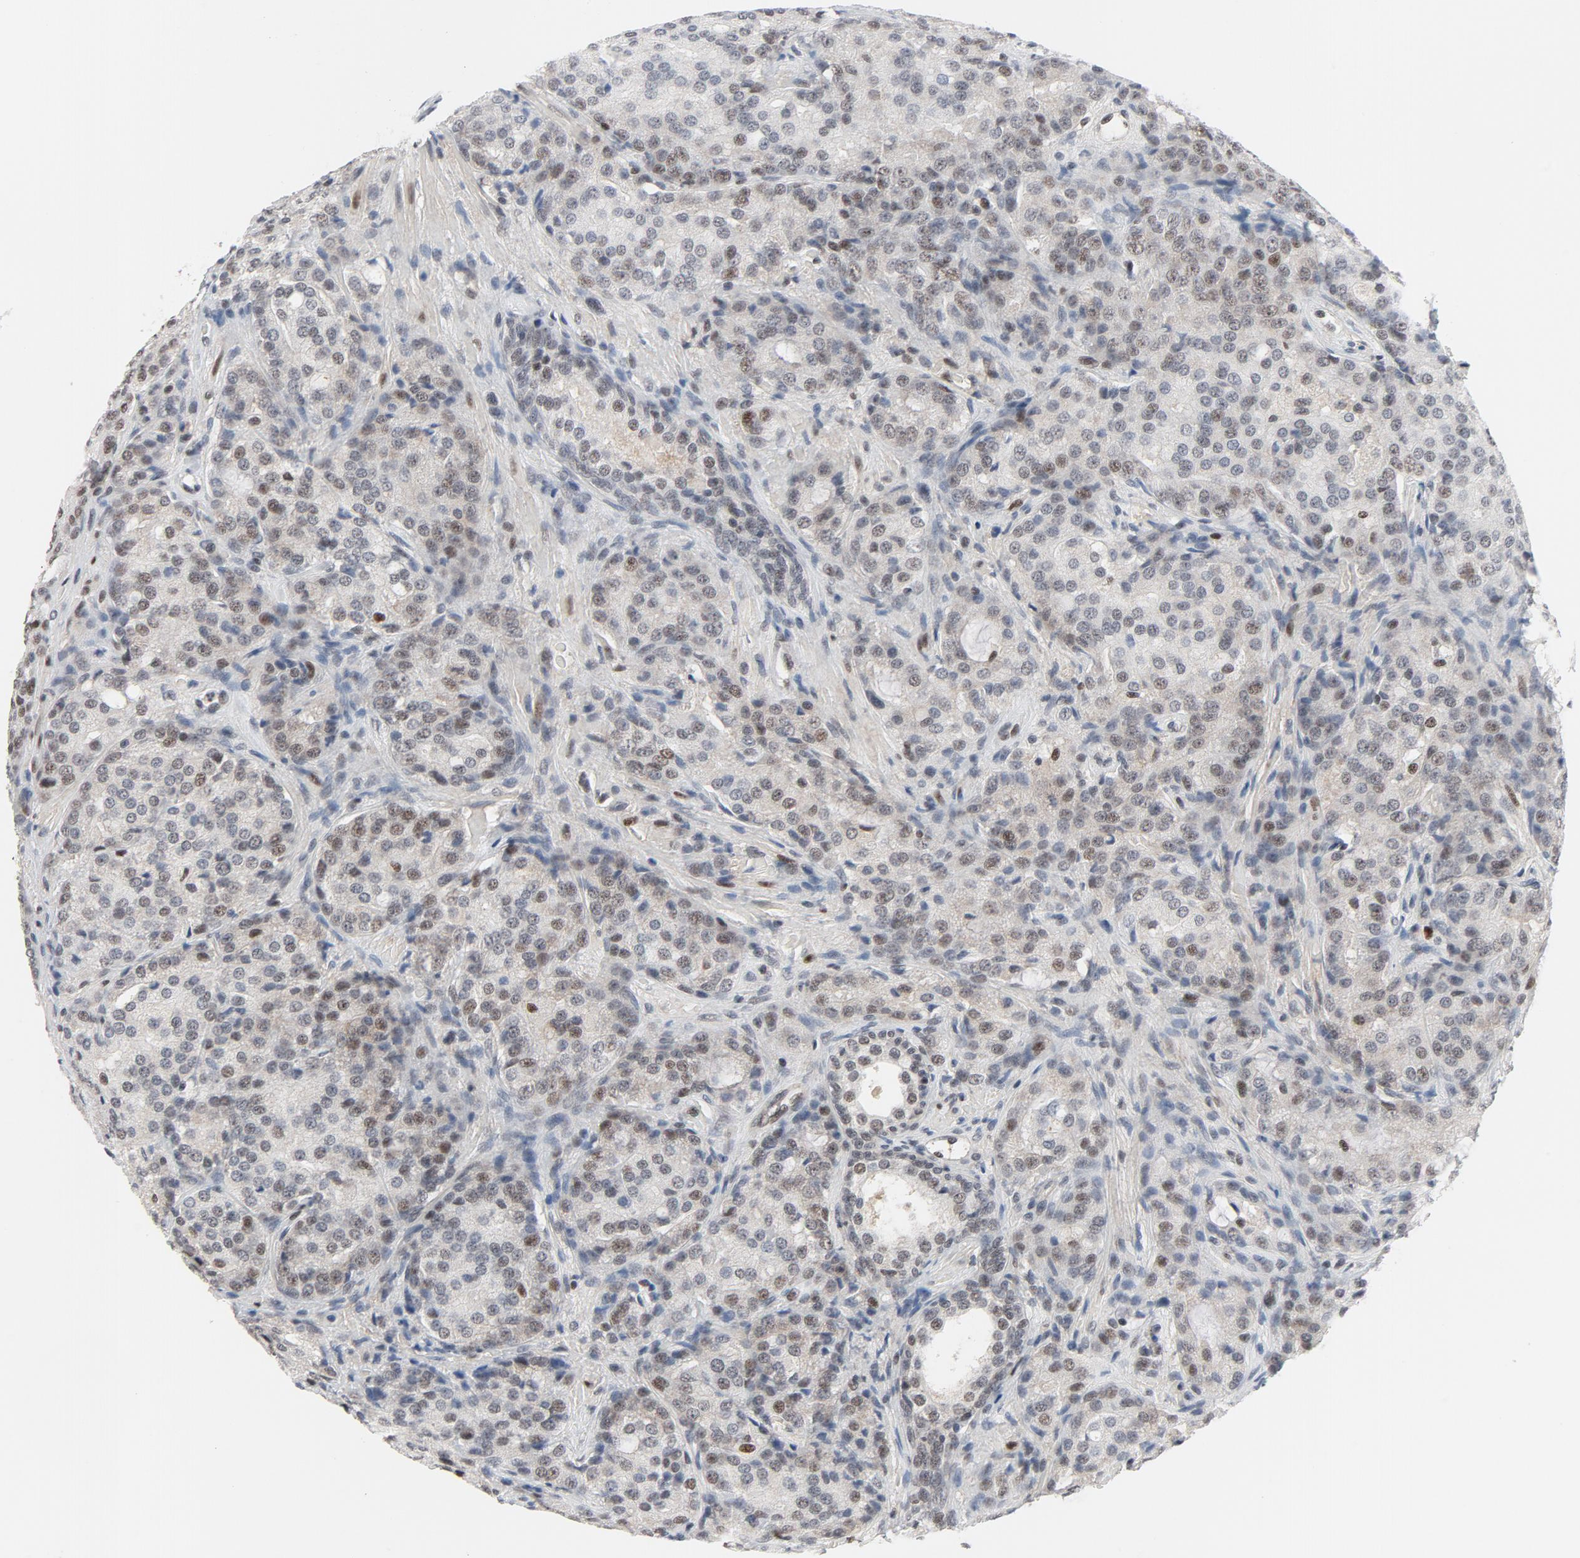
{"staining": {"intensity": "moderate", "quantity": "25%-75%", "location": "nuclear"}, "tissue": "prostate cancer", "cell_type": "Tumor cells", "image_type": "cancer", "snomed": [{"axis": "morphology", "description": "Adenocarcinoma, High grade"}, {"axis": "topography", "description": "Prostate"}], "caption": "Brown immunohistochemical staining in human adenocarcinoma (high-grade) (prostate) shows moderate nuclear expression in approximately 25%-75% of tumor cells.", "gene": "JMJD6", "patient": {"sex": "male", "age": 72}}